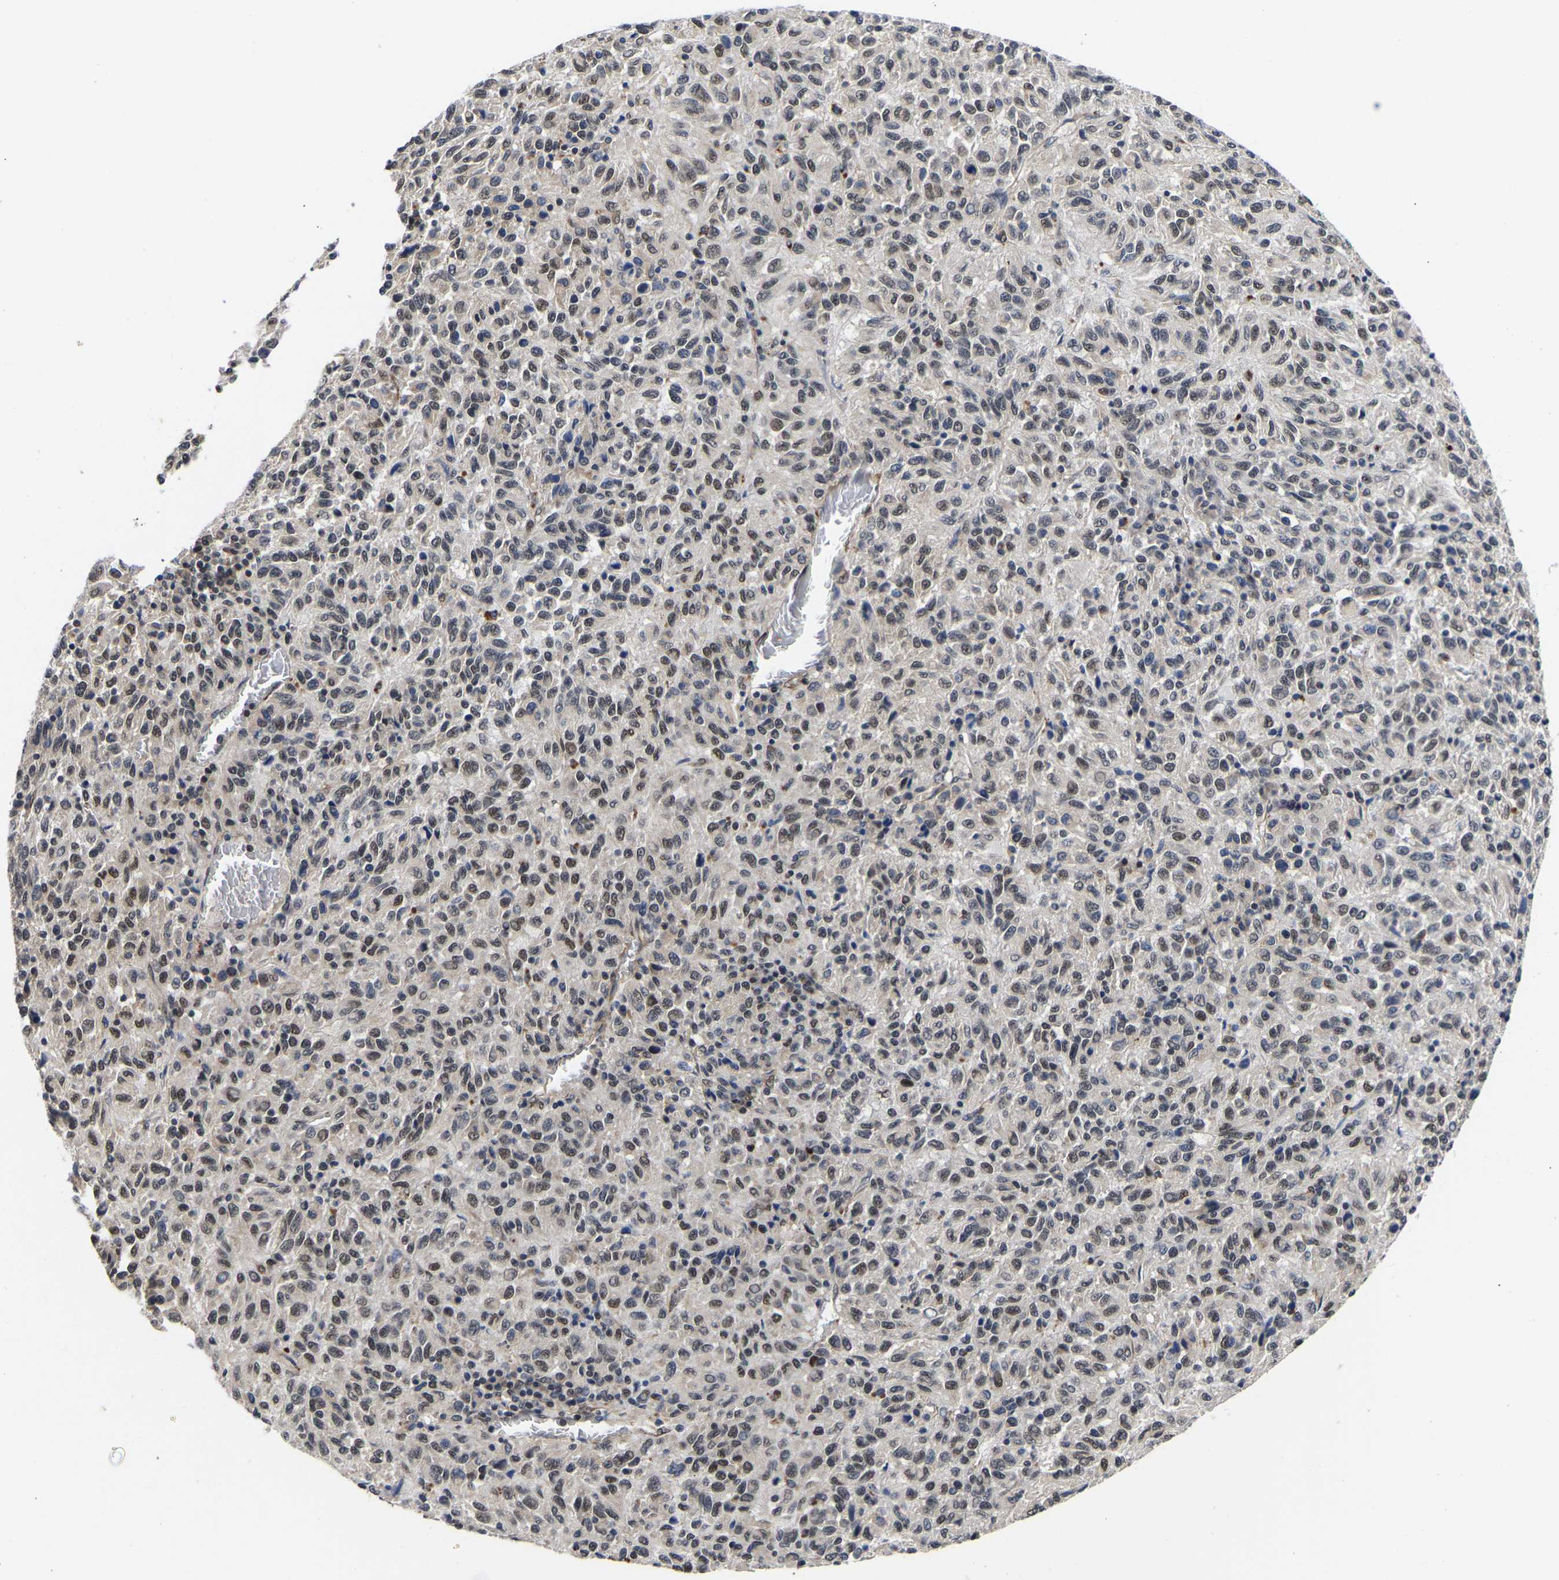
{"staining": {"intensity": "weak", "quantity": "25%-75%", "location": "nuclear"}, "tissue": "melanoma", "cell_type": "Tumor cells", "image_type": "cancer", "snomed": [{"axis": "morphology", "description": "Malignant melanoma, Metastatic site"}, {"axis": "topography", "description": "Lung"}], "caption": "Tumor cells show low levels of weak nuclear expression in approximately 25%-75% of cells in human malignant melanoma (metastatic site).", "gene": "METTL16", "patient": {"sex": "male", "age": 64}}